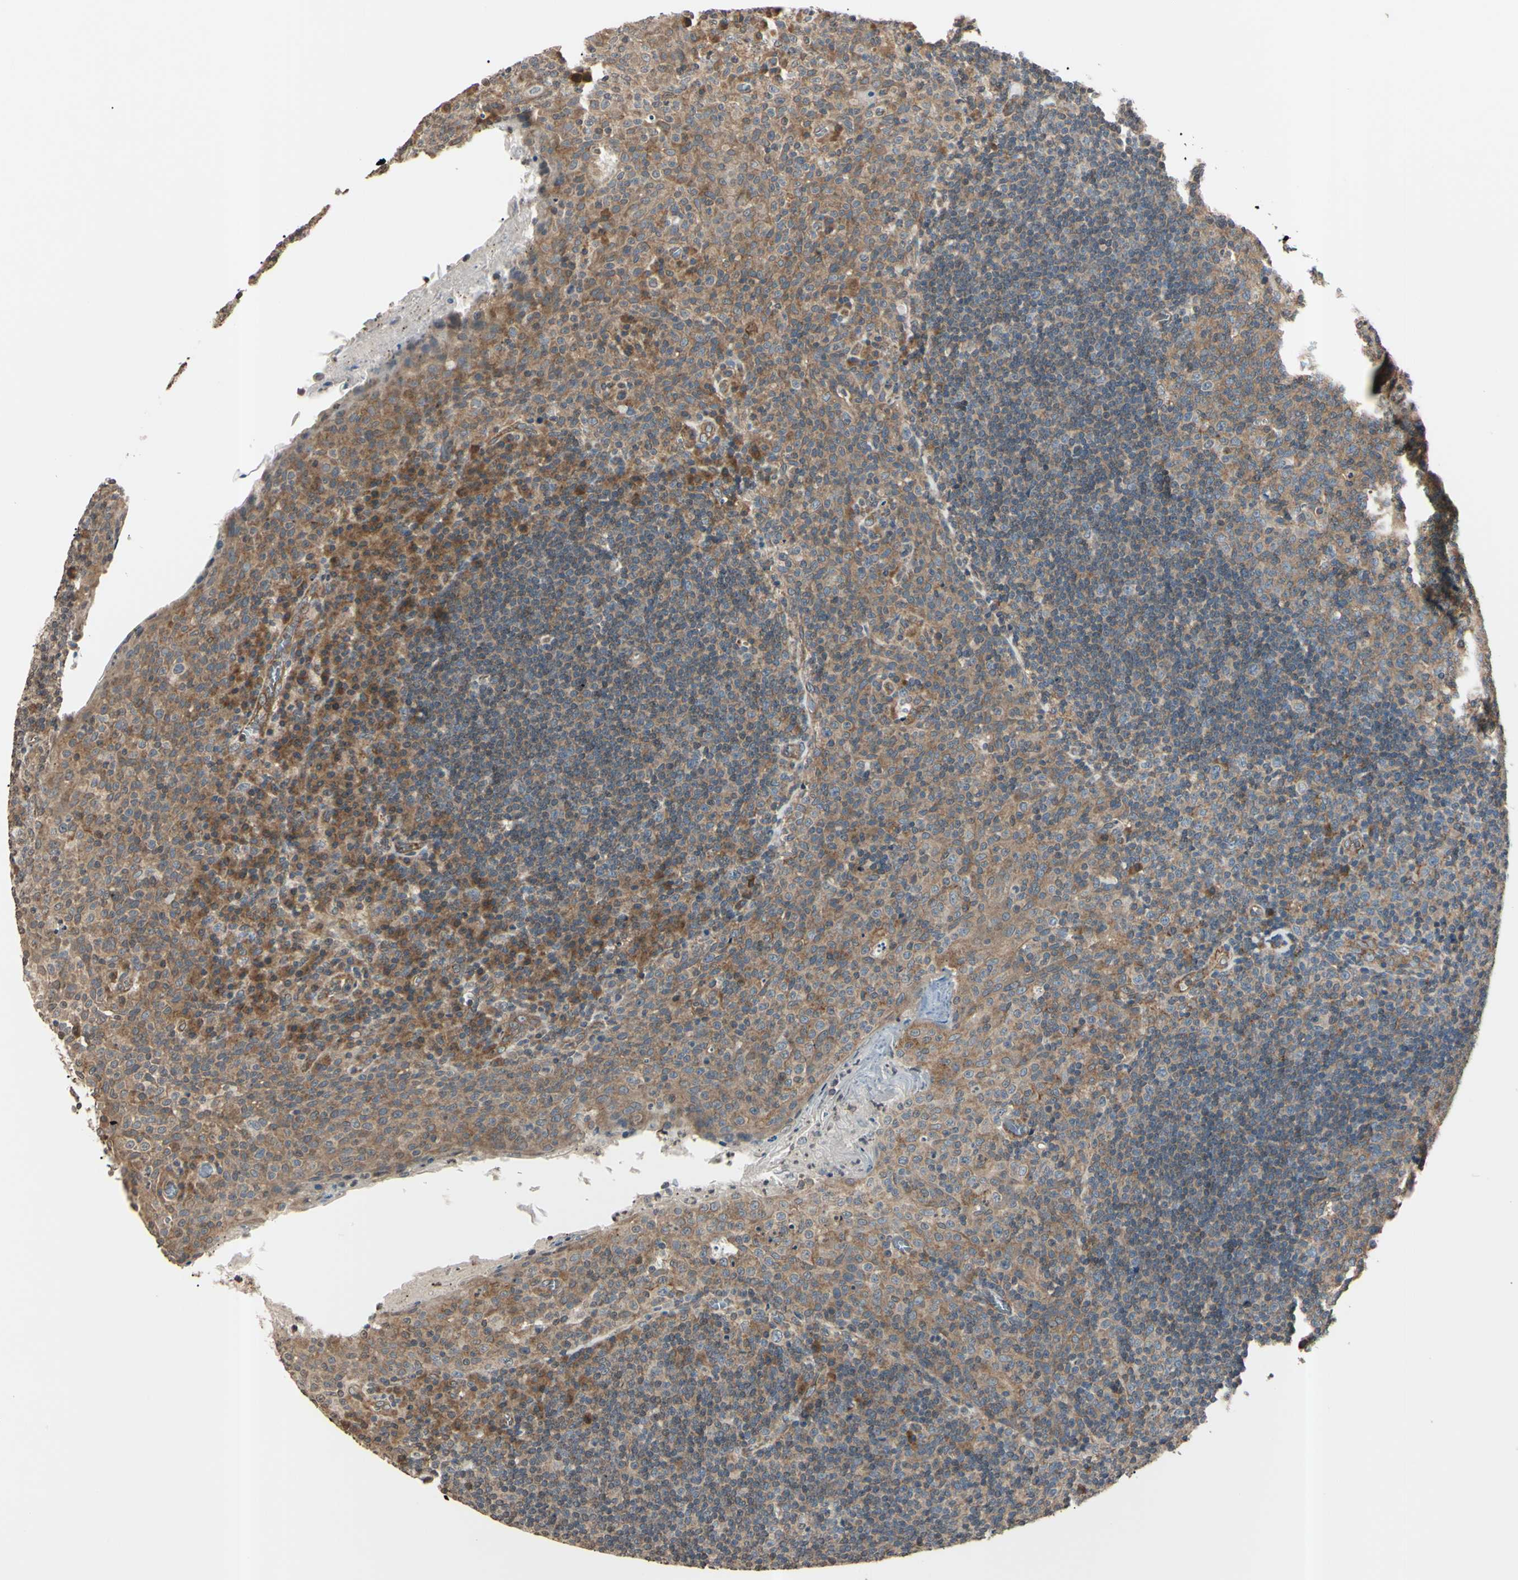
{"staining": {"intensity": "weak", "quantity": "25%-75%", "location": "cytoplasmic/membranous"}, "tissue": "tonsil", "cell_type": "Germinal center cells", "image_type": "normal", "snomed": [{"axis": "morphology", "description": "Normal tissue, NOS"}, {"axis": "topography", "description": "Tonsil"}], "caption": "Brown immunohistochemical staining in benign human tonsil displays weak cytoplasmic/membranous expression in approximately 25%-75% of germinal center cells.", "gene": "EPN1", "patient": {"sex": "male", "age": 17}}